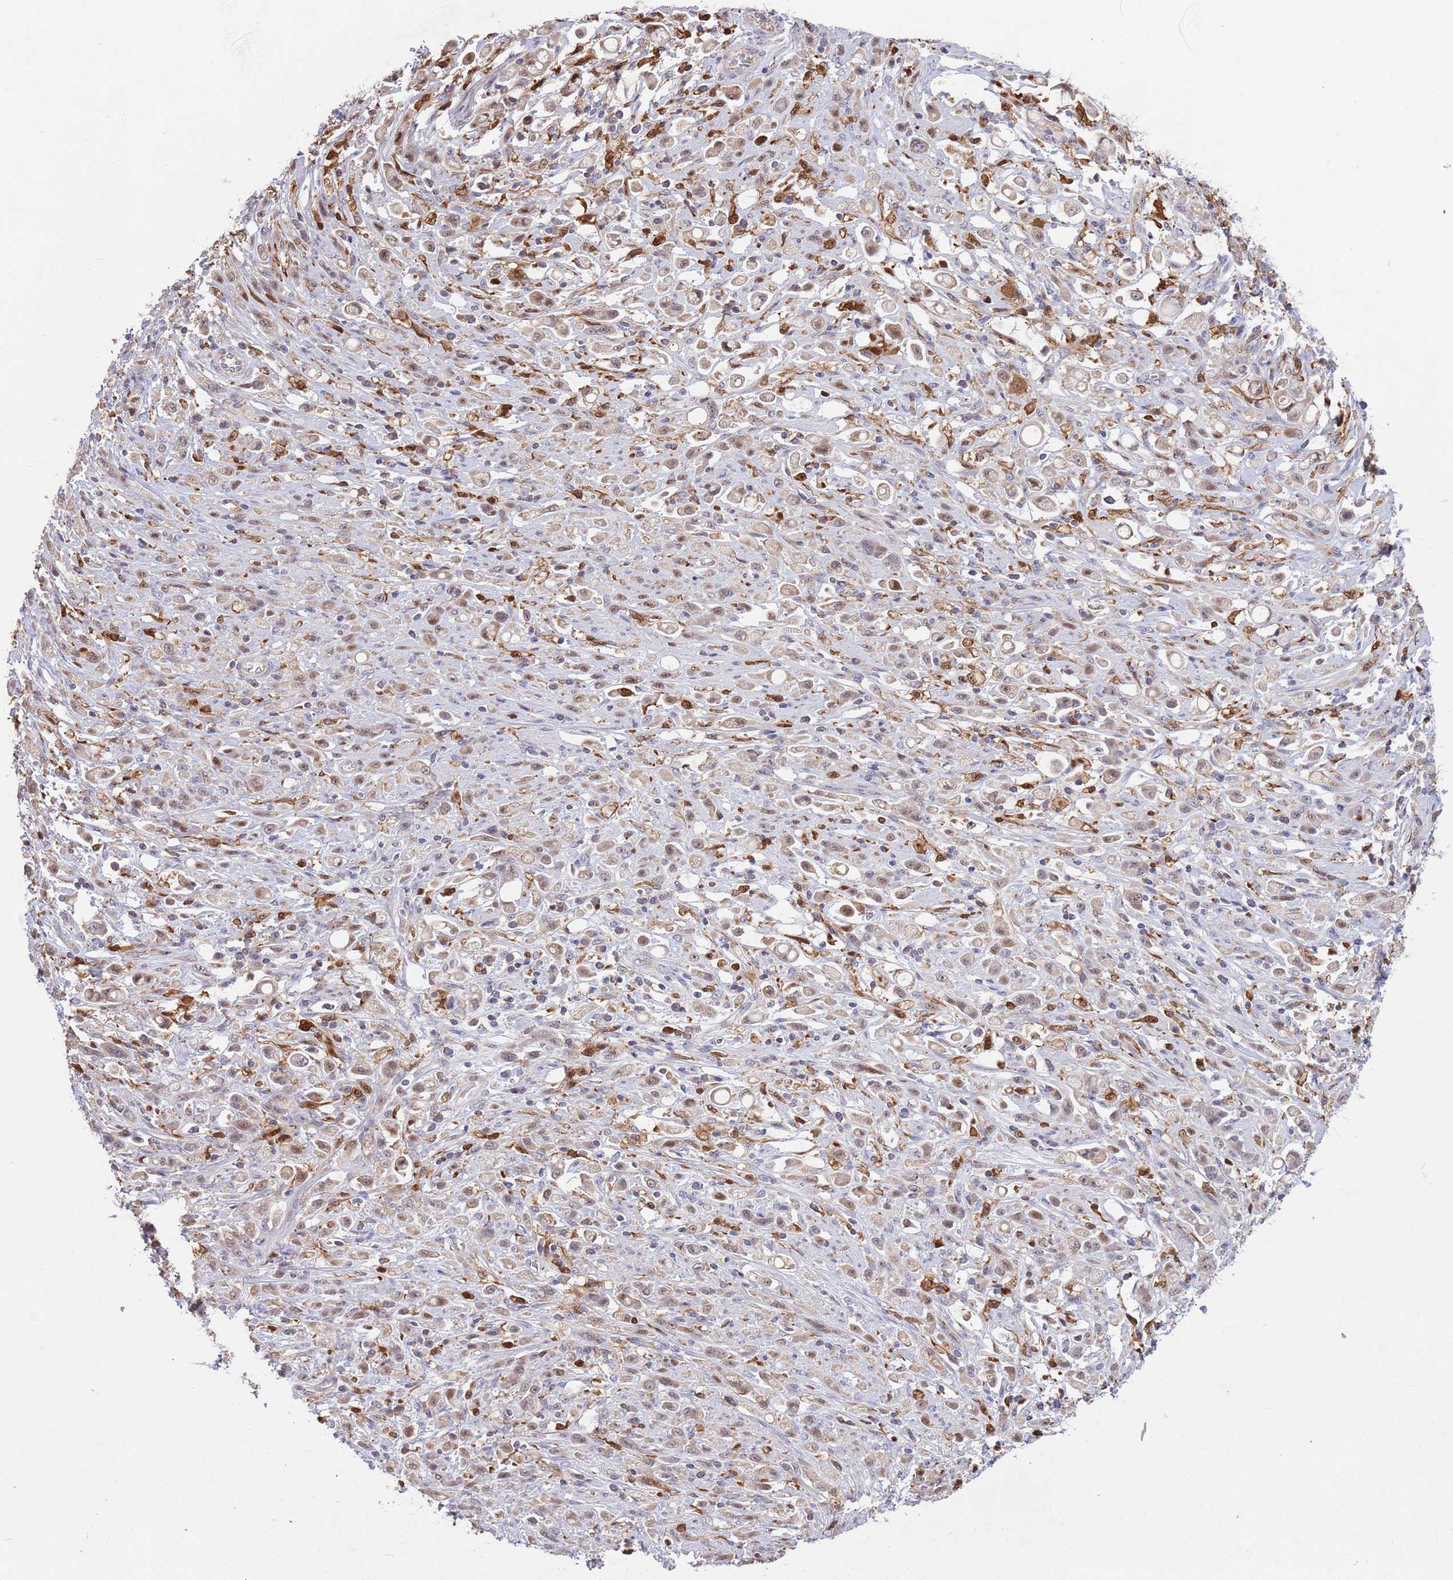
{"staining": {"intensity": "weak", "quantity": "<25%", "location": "nuclear"}, "tissue": "stomach cancer", "cell_type": "Tumor cells", "image_type": "cancer", "snomed": [{"axis": "morphology", "description": "Adenocarcinoma, NOS"}, {"axis": "topography", "description": "Stomach"}], "caption": "This is an IHC histopathology image of human adenocarcinoma (stomach). There is no positivity in tumor cells.", "gene": "CCNJL", "patient": {"sex": "female", "age": 60}}